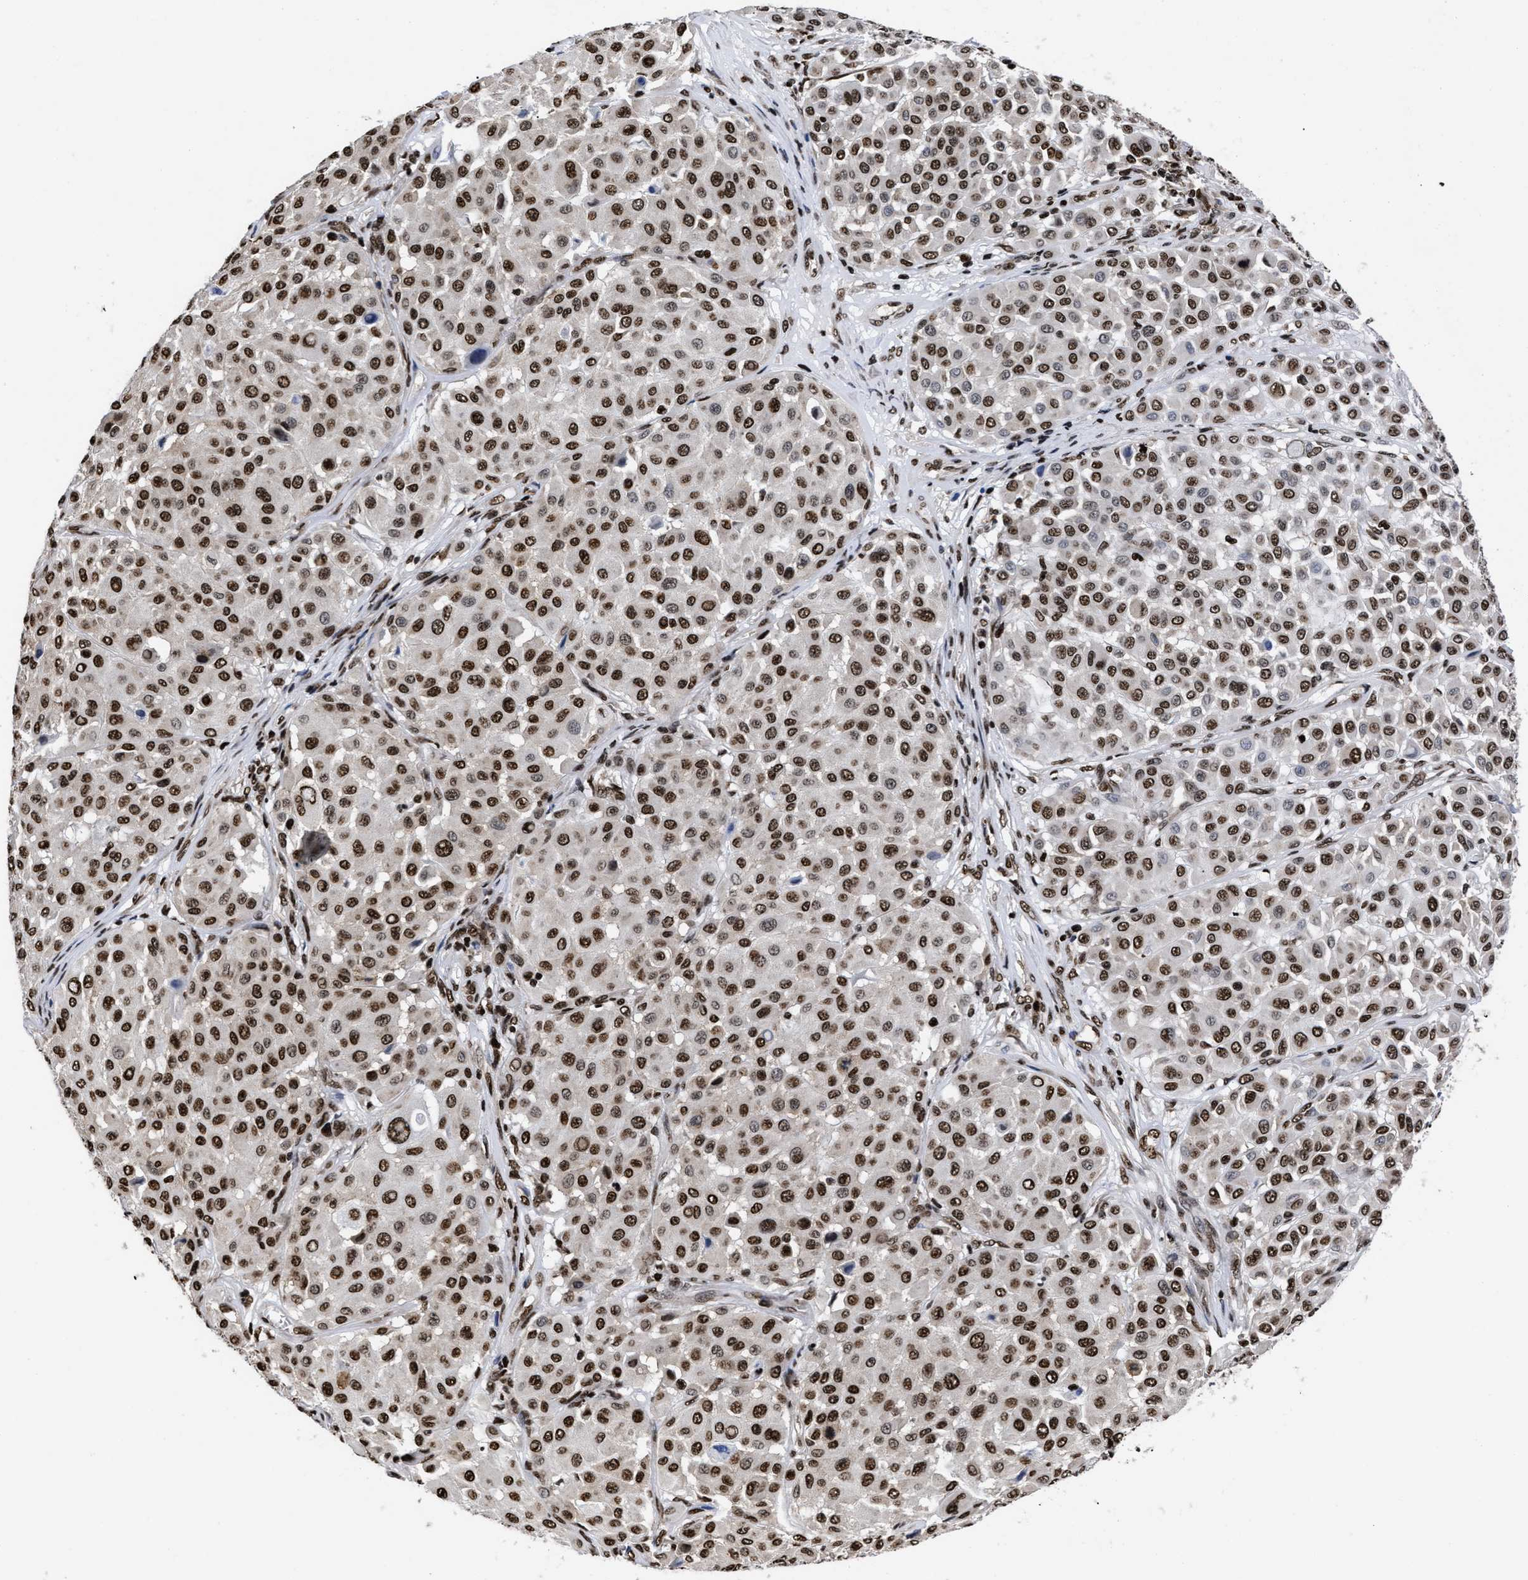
{"staining": {"intensity": "strong", "quantity": ">75%", "location": "nuclear"}, "tissue": "melanoma", "cell_type": "Tumor cells", "image_type": "cancer", "snomed": [{"axis": "morphology", "description": "Malignant melanoma, Metastatic site"}, {"axis": "topography", "description": "Soft tissue"}], "caption": "Protein staining of malignant melanoma (metastatic site) tissue shows strong nuclear positivity in about >75% of tumor cells.", "gene": "CALHM3", "patient": {"sex": "male", "age": 41}}